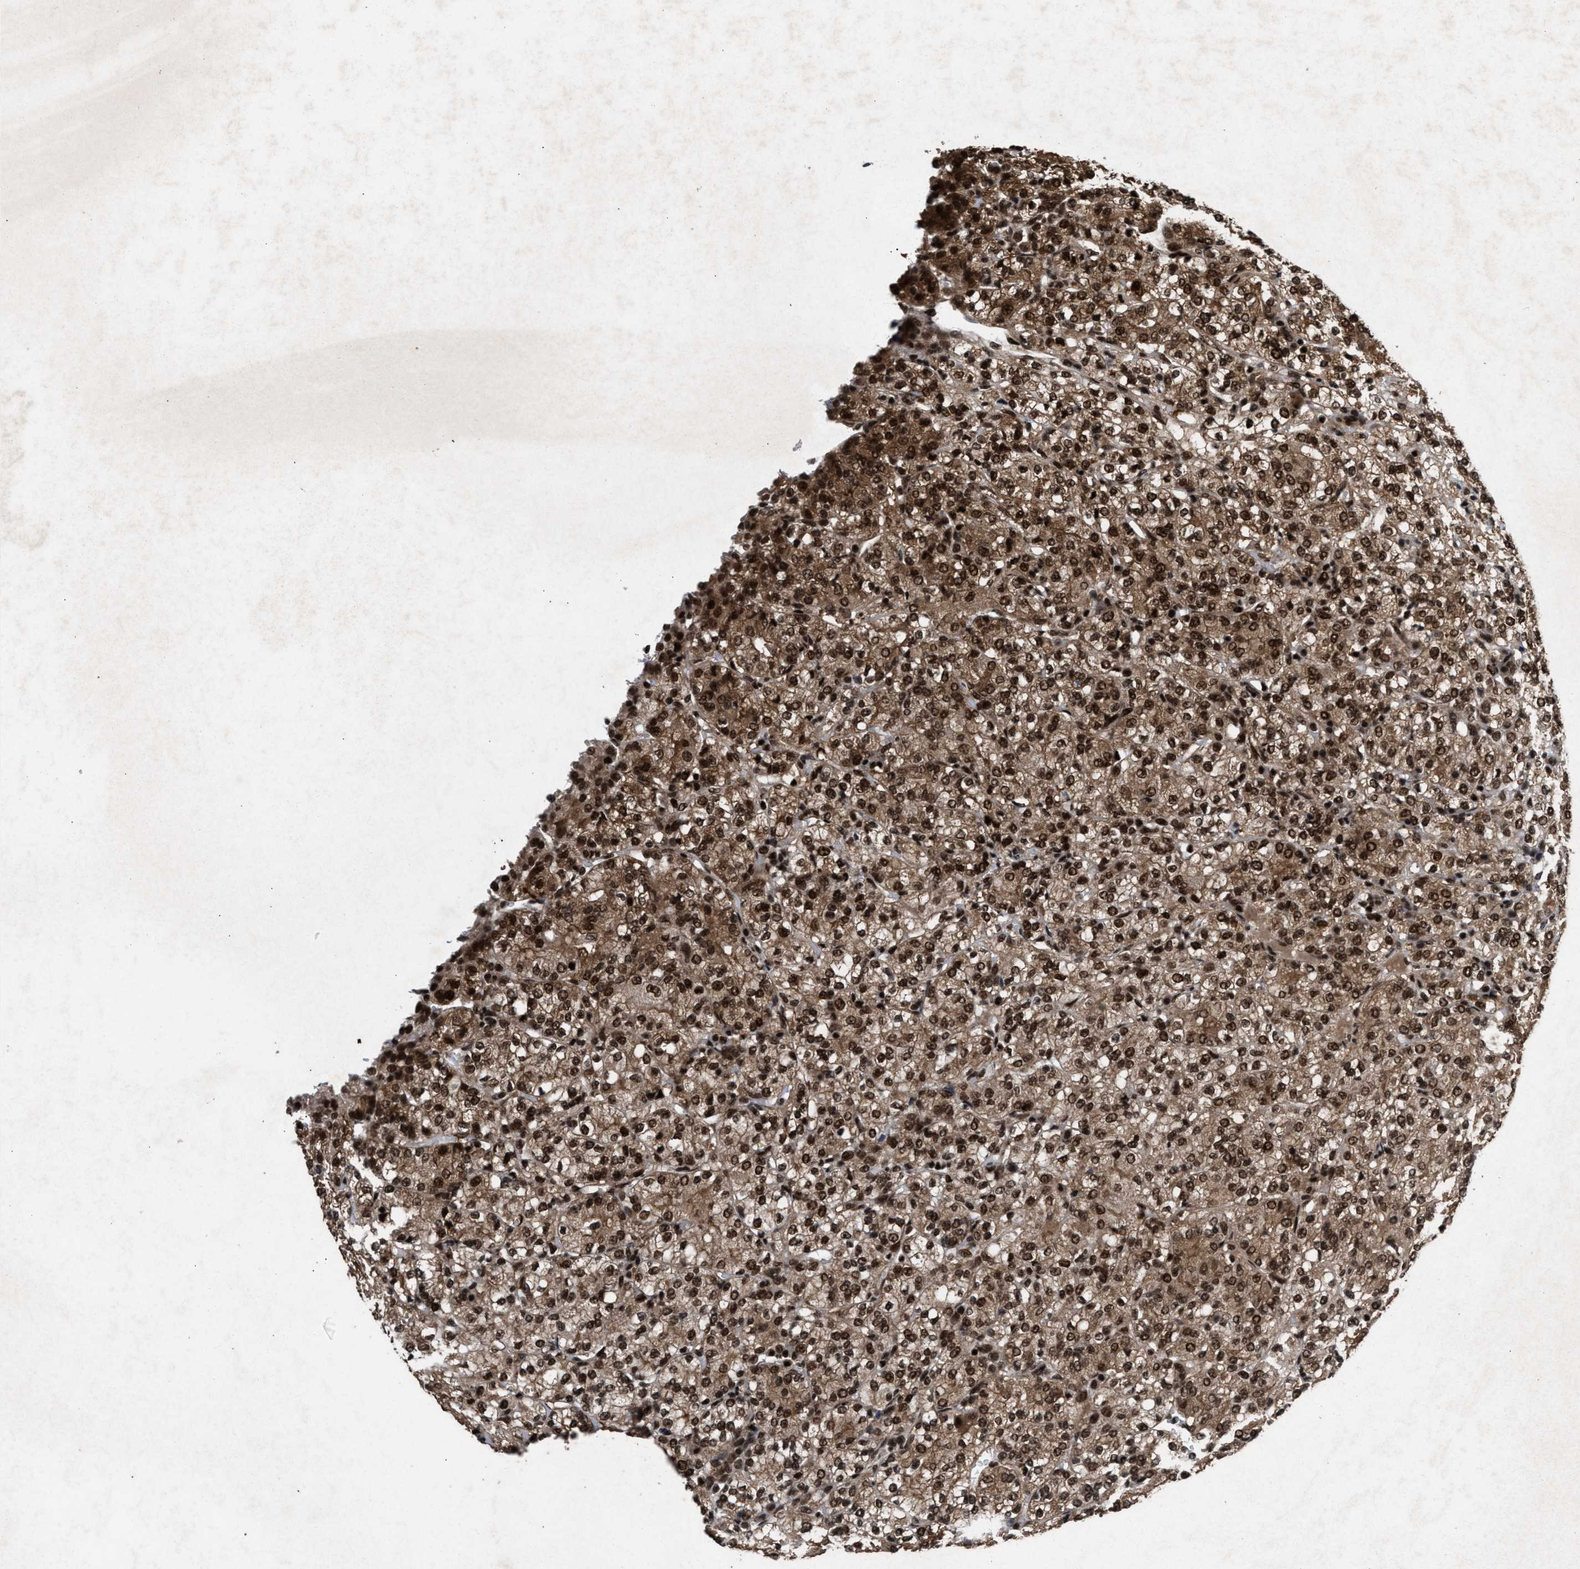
{"staining": {"intensity": "moderate", "quantity": ">75%", "location": "cytoplasmic/membranous,nuclear"}, "tissue": "renal cancer", "cell_type": "Tumor cells", "image_type": "cancer", "snomed": [{"axis": "morphology", "description": "Adenocarcinoma, NOS"}, {"axis": "topography", "description": "Kidney"}], "caption": "Immunohistochemical staining of renal cancer exhibits medium levels of moderate cytoplasmic/membranous and nuclear staining in approximately >75% of tumor cells.", "gene": "WIZ", "patient": {"sex": "male", "age": 77}}